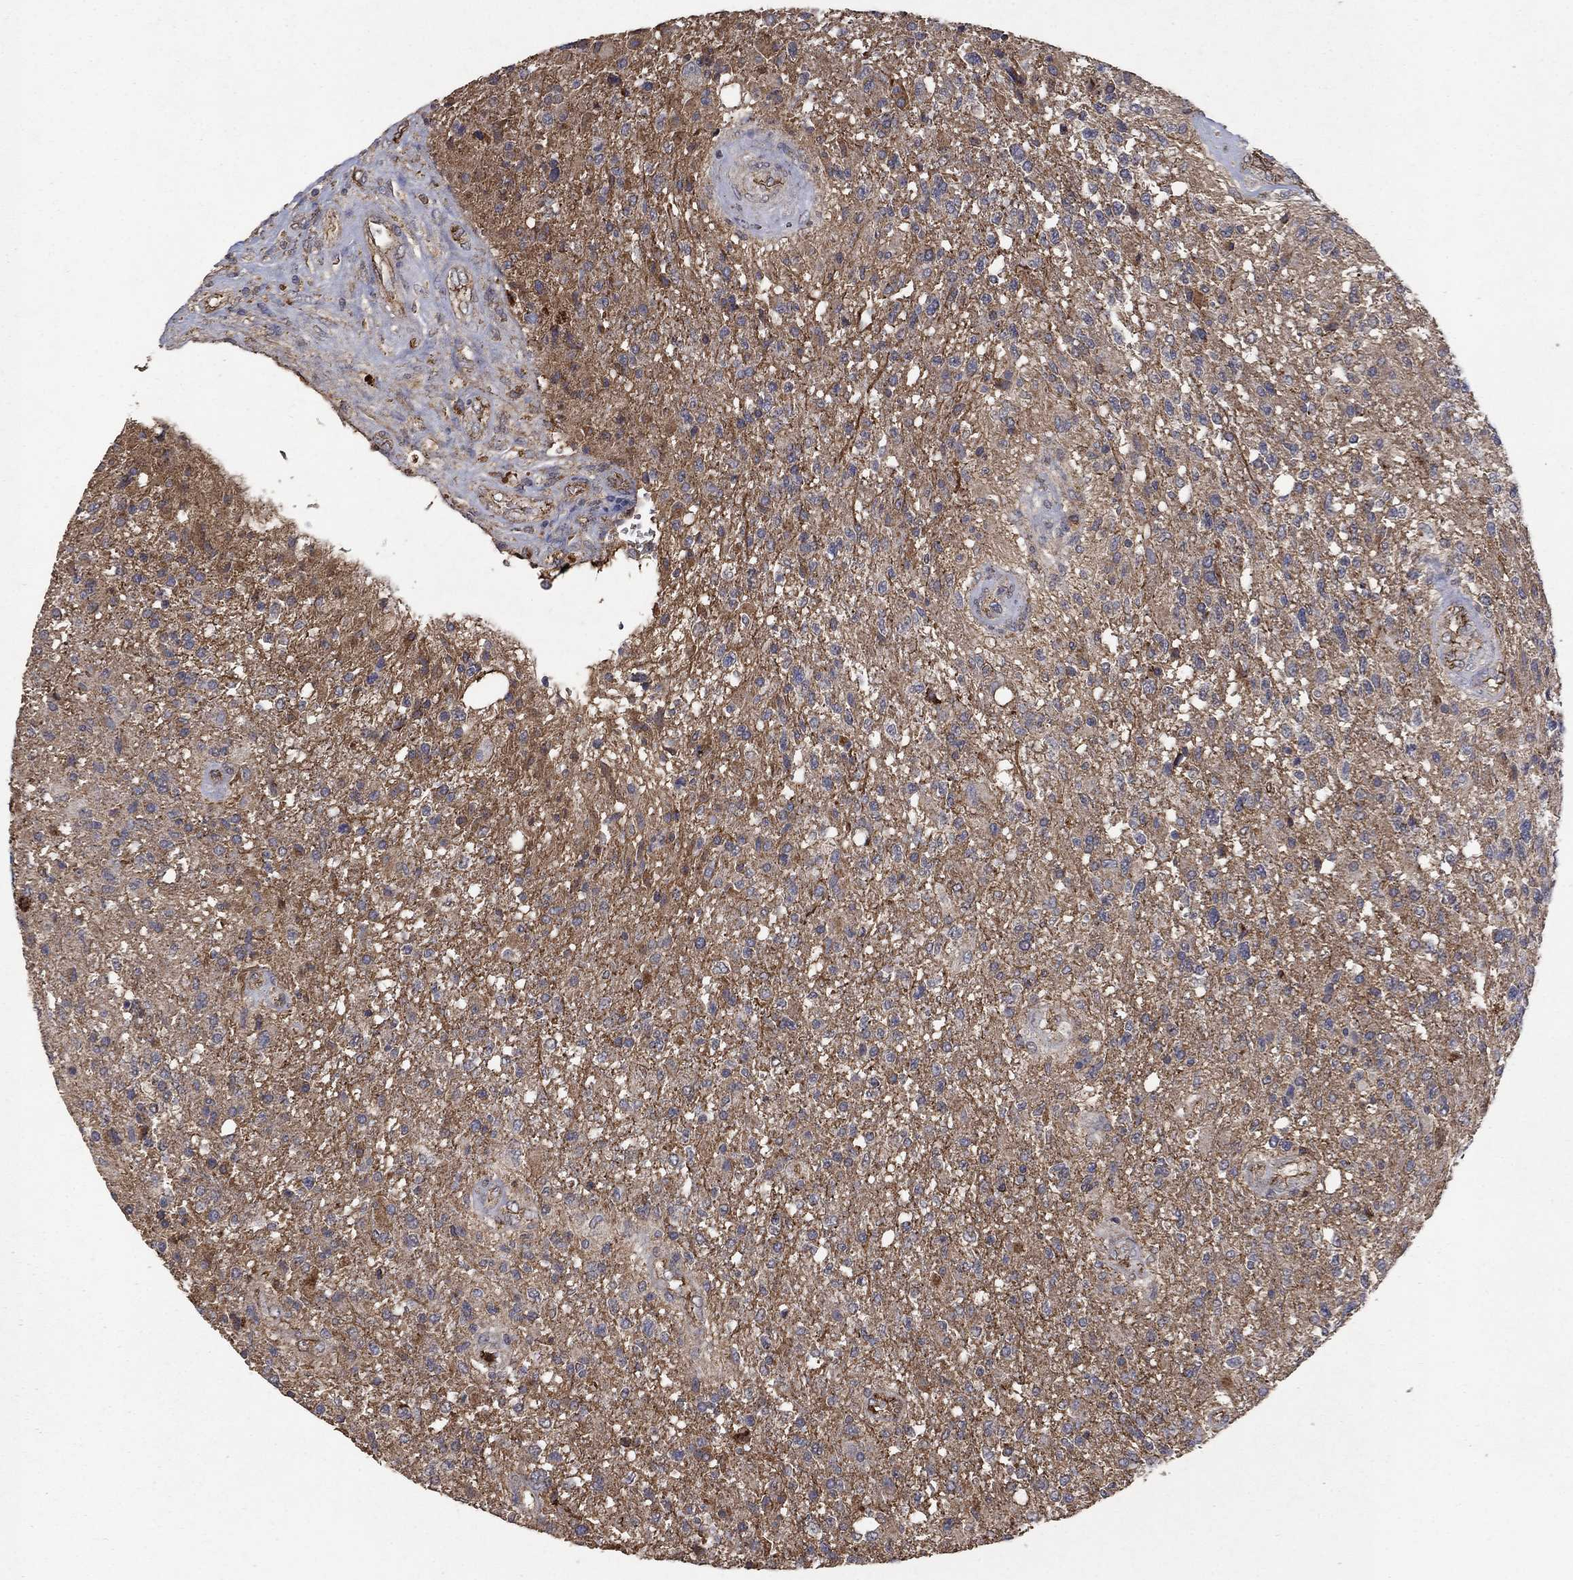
{"staining": {"intensity": "negative", "quantity": "none", "location": "none"}, "tissue": "glioma", "cell_type": "Tumor cells", "image_type": "cancer", "snomed": [{"axis": "morphology", "description": "Glioma, malignant, High grade"}, {"axis": "topography", "description": "Brain"}], "caption": "Immunohistochemistry of glioma exhibits no staining in tumor cells.", "gene": "CD24", "patient": {"sex": "male", "age": 56}}